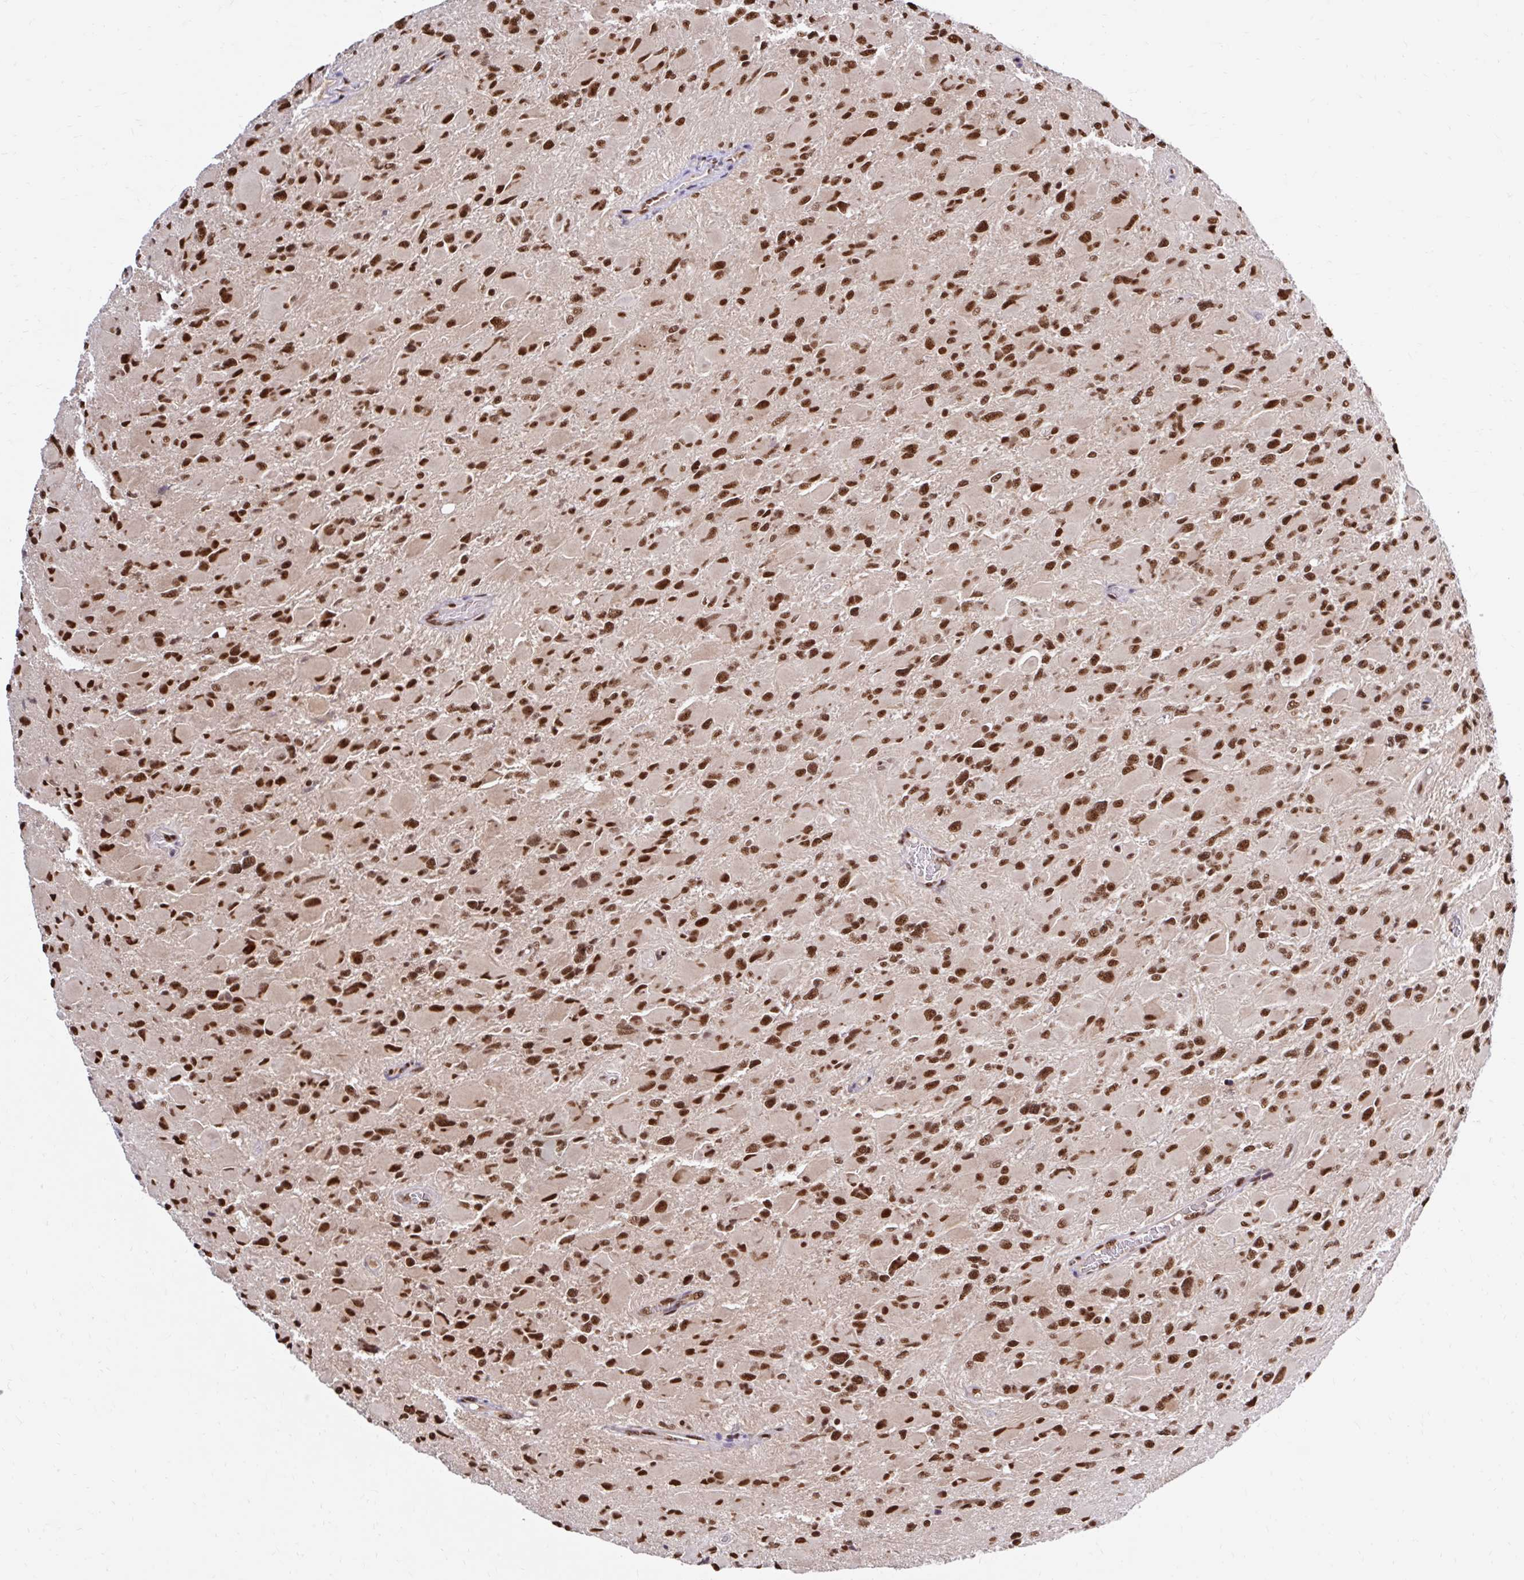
{"staining": {"intensity": "strong", "quantity": ">75%", "location": "nuclear"}, "tissue": "glioma", "cell_type": "Tumor cells", "image_type": "cancer", "snomed": [{"axis": "morphology", "description": "Glioma, malignant, High grade"}, {"axis": "topography", "description": "Cerebral cortex"}], "caption": "Protein staining shows strong nuclear expression in approximately >75% of tumor cells in glioma.", "gene": "ABCA9", "patient": {"sex": "female", "age": 36}}